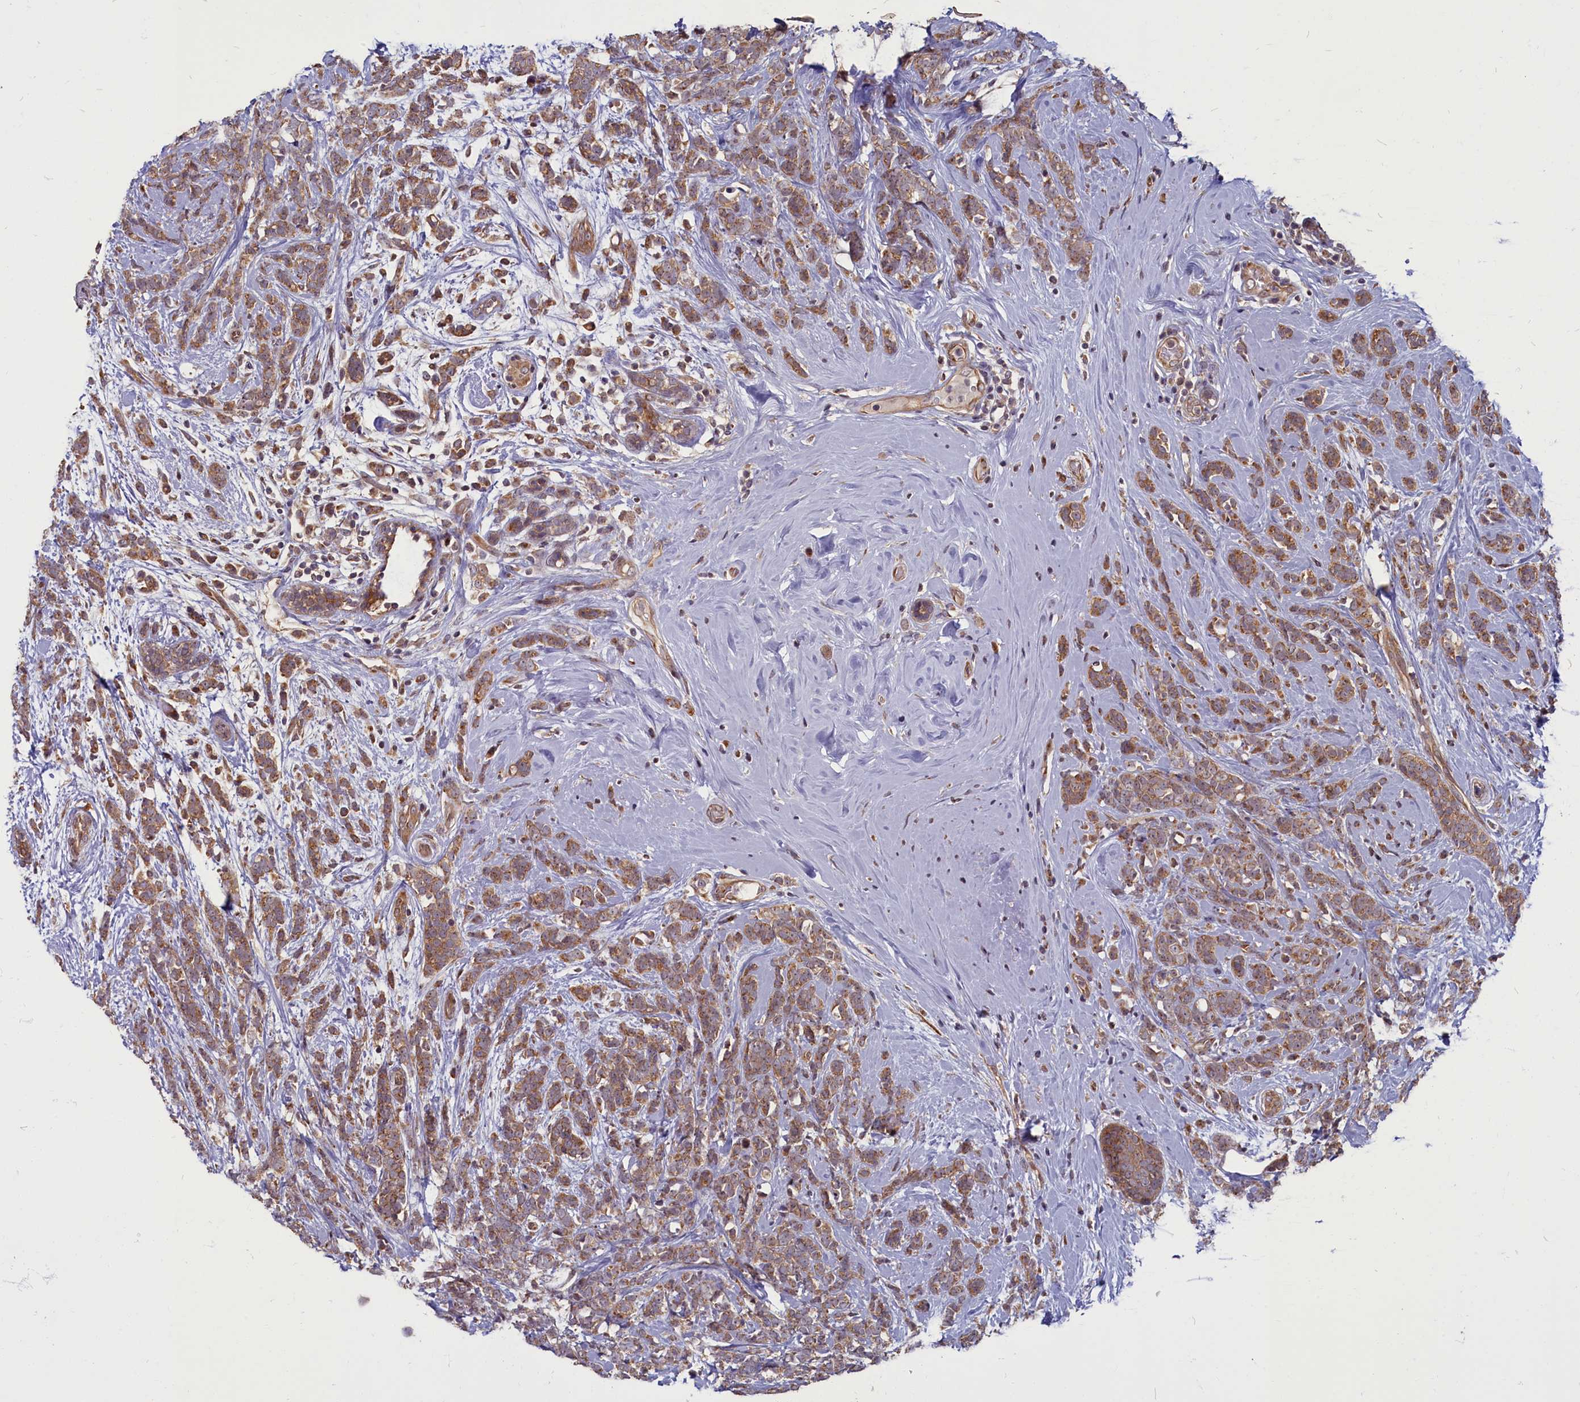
{"staining": {"intensity": "moderate", "quantity": ">75%", "location": "cytoplasmic/membranous"}, "tissue": "breast cancer", "cell_type": "Tumor cells", "image_type": "cancer", "snomed": [{"axis": "morphology", "description": "Duct carcinoma"}, {"axis": "topography", "description": "Breast"}], "caption": "High-power microscopy captured an IHC micrograph of invasive ductal carcinoma (breast), revealing moderate cytoplasmic/membranous staining in about >75% of tumor cells.", "gene": "MYCBP", "patient": {"sex": "female", "age": 75}}